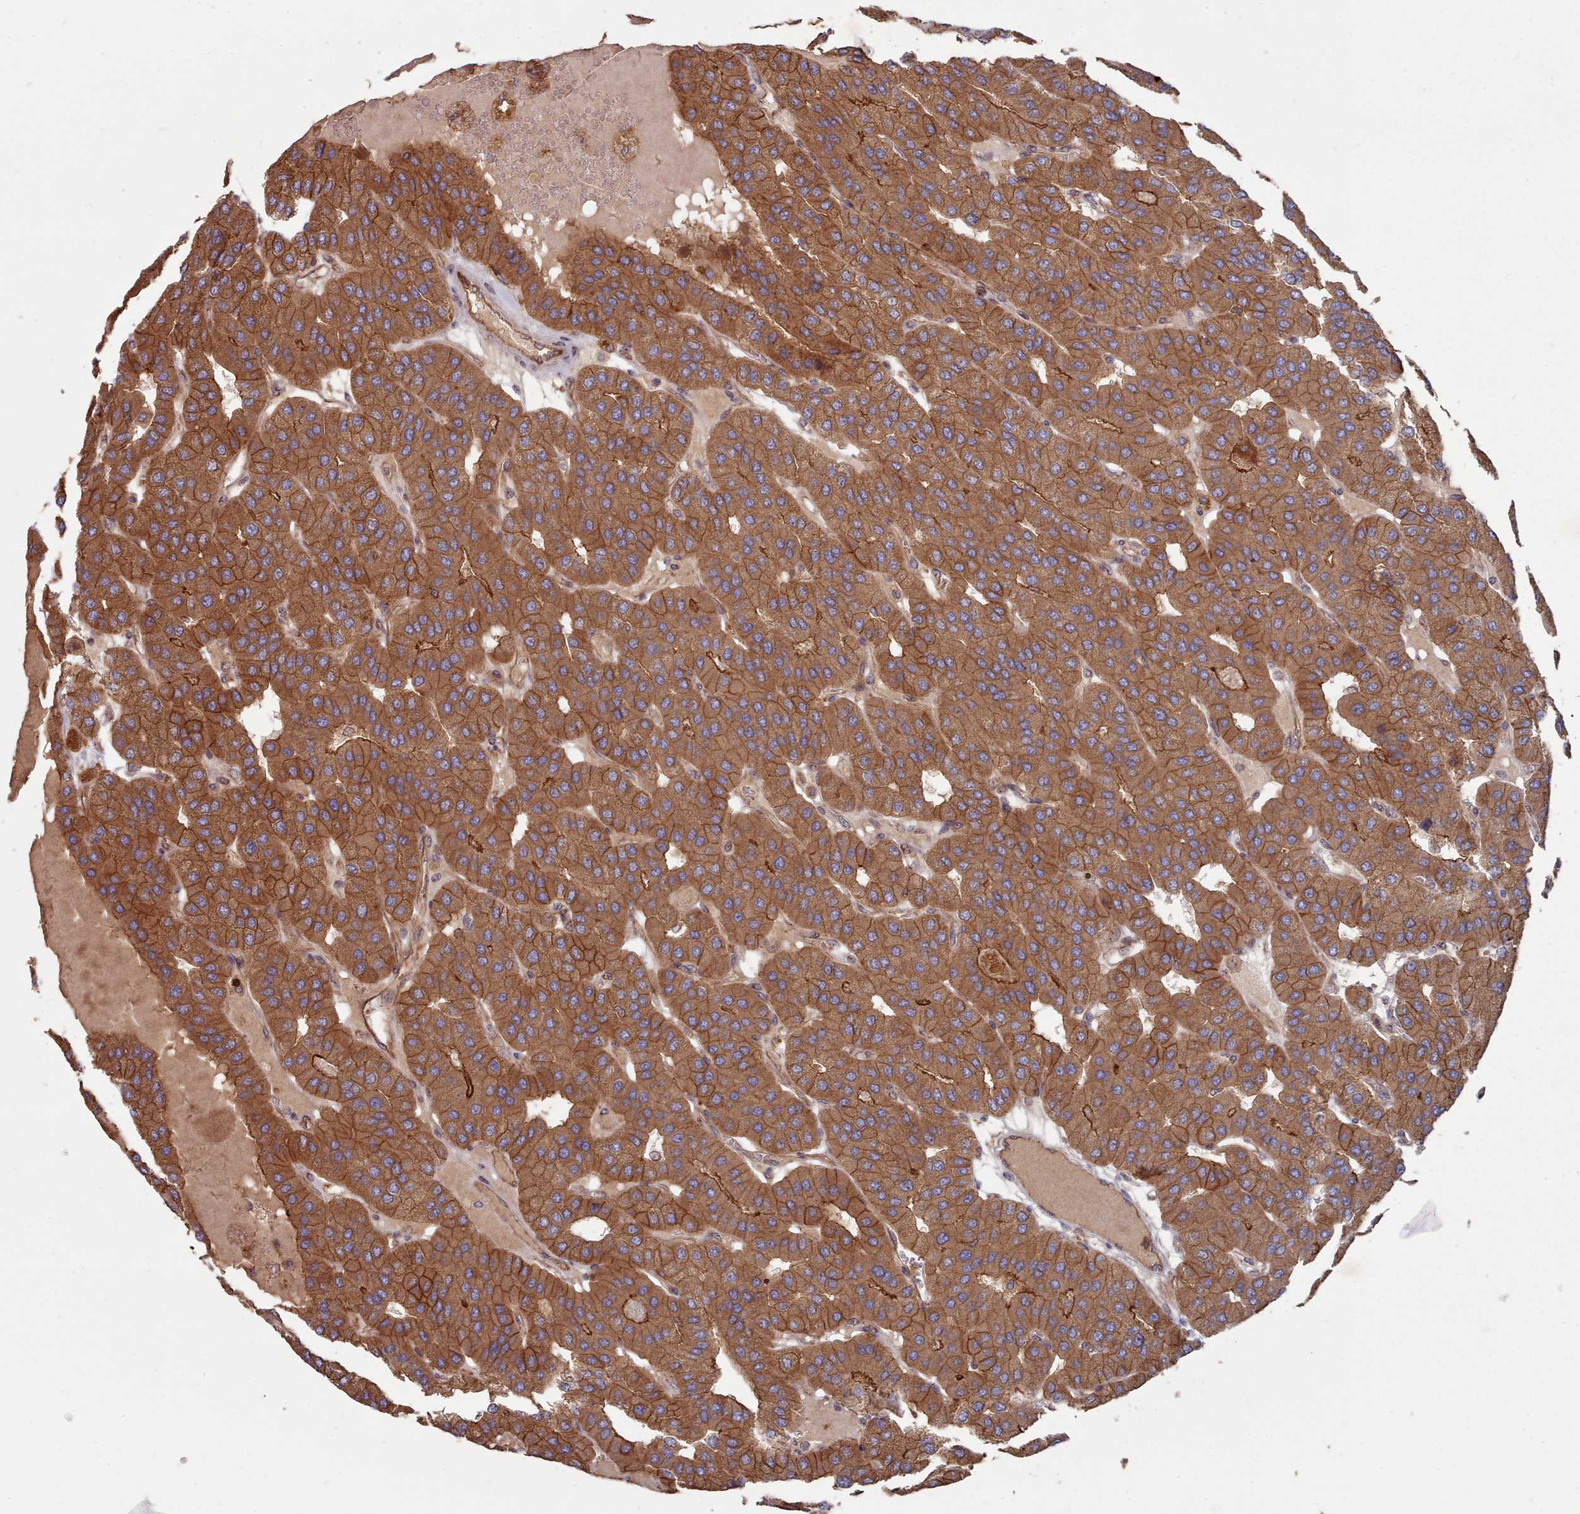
{"staining": {"intensity": "moderate", "quantity": ">75%", "location": "cytoplasmic/membranous"}, "tissue": "parathyroid gland", "cell_type": "Glandular cells", "image_type": "normal", "snomed": [{"axis": "morphology", "description": "Normal tissue, NOS"}, {"axis": "morphology", "description": "Adenoma, NOS"}, {"axis": "topography", "description": "Parathyroid gland"}], "caption": "Brown immunohistochemical staining in normal parathyroid gland shows moderate cytoplasmic/membranous positivity in about >75% of glandular cells.", "gene": "THSD7B", "patient": {"sex": "female", "age": 86}}